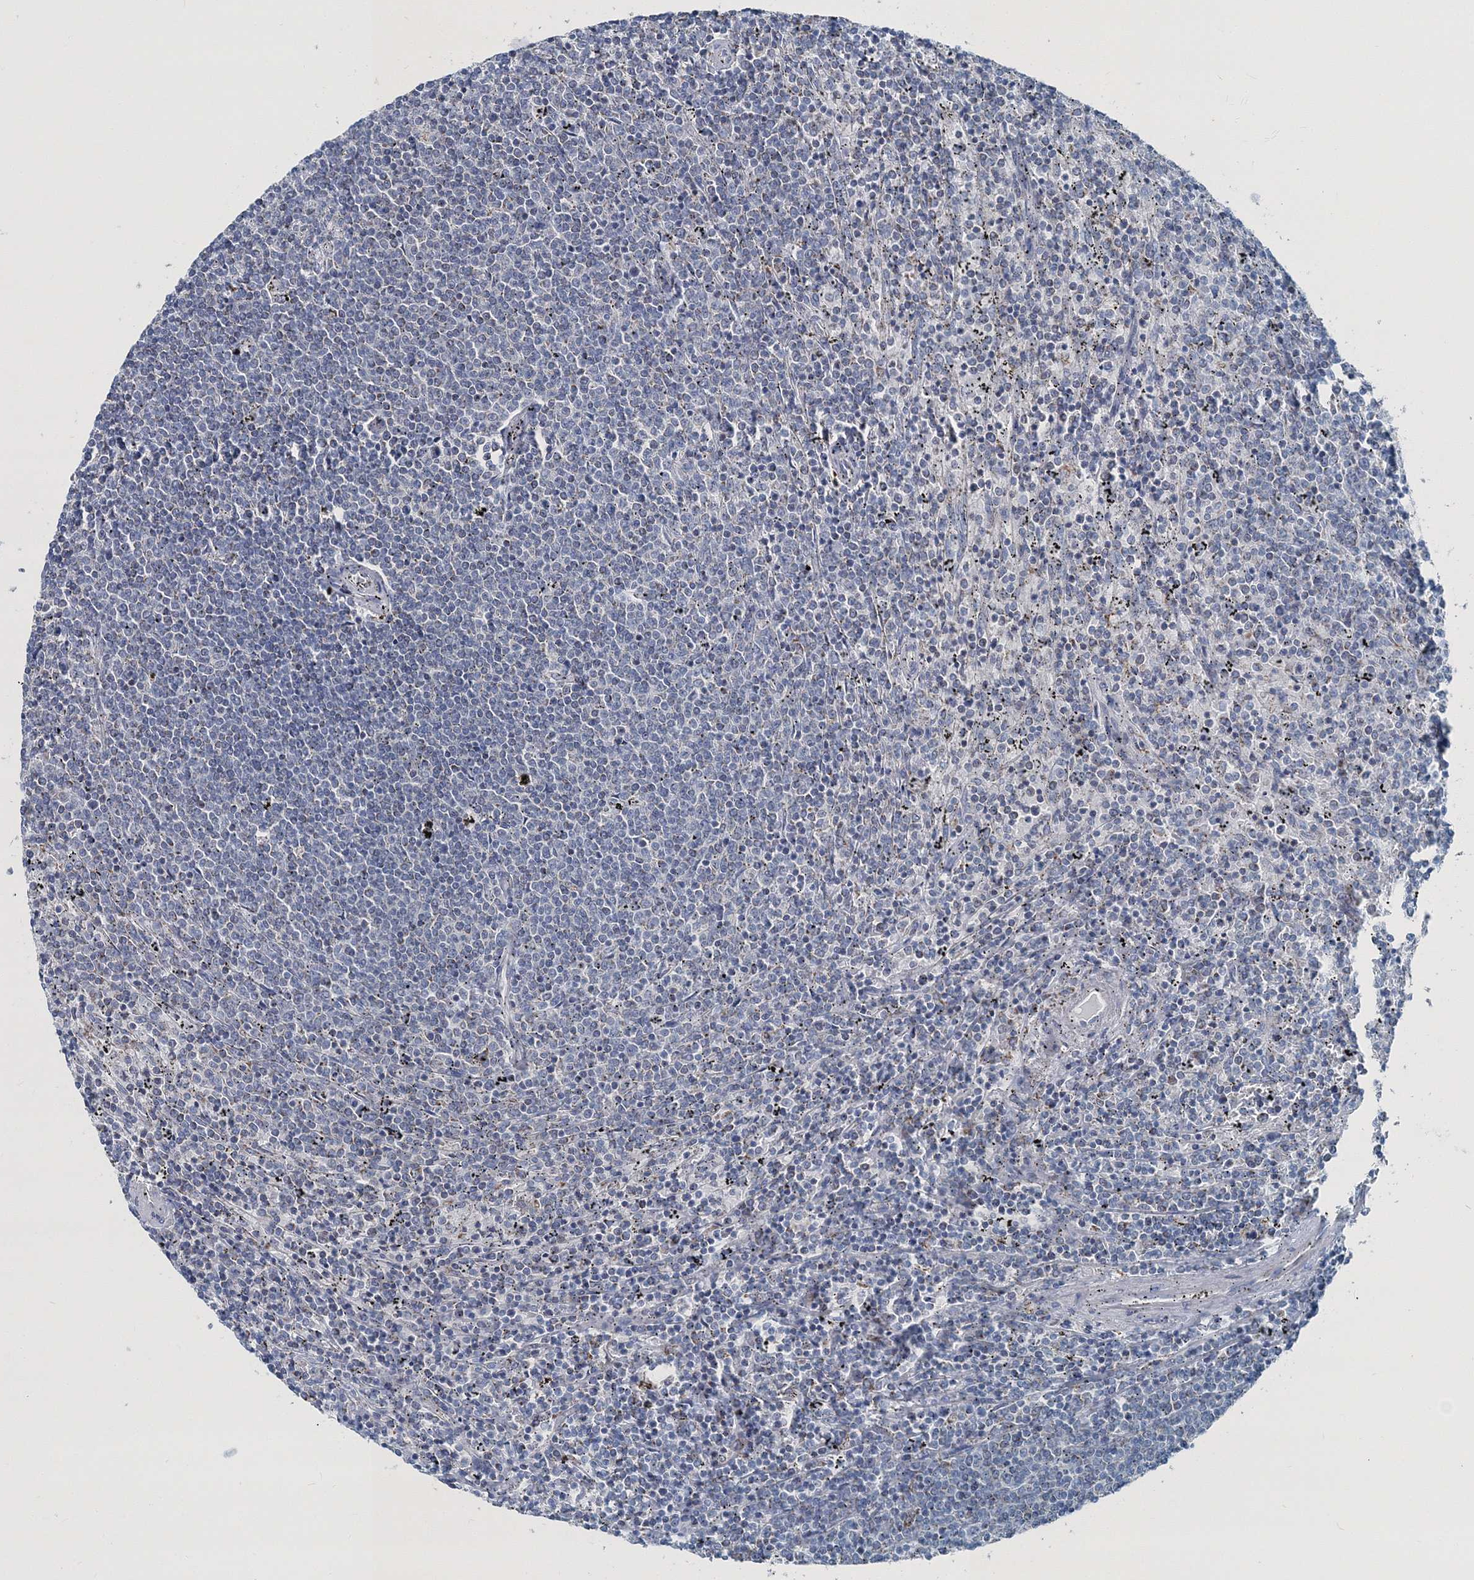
{"staining": {"intensity": "negative", "quantity": "none", "location": "none"}, "tissue": "lymphoma", "cell_type": "Tumor cells", "image_type": "cancer", "snomed": [{"axis": "morphology", "description": "Malignant lymphoma, non-Hodgkin's type, Low grade"}, {"axis": "topography", "description": "Spleen"}], "caption": "Protein analysis of lymphoma exhibits no significant expression in tumor cells.", "gene": "GABARAPL2", "patient": {"sex": "female", "age": 50}}